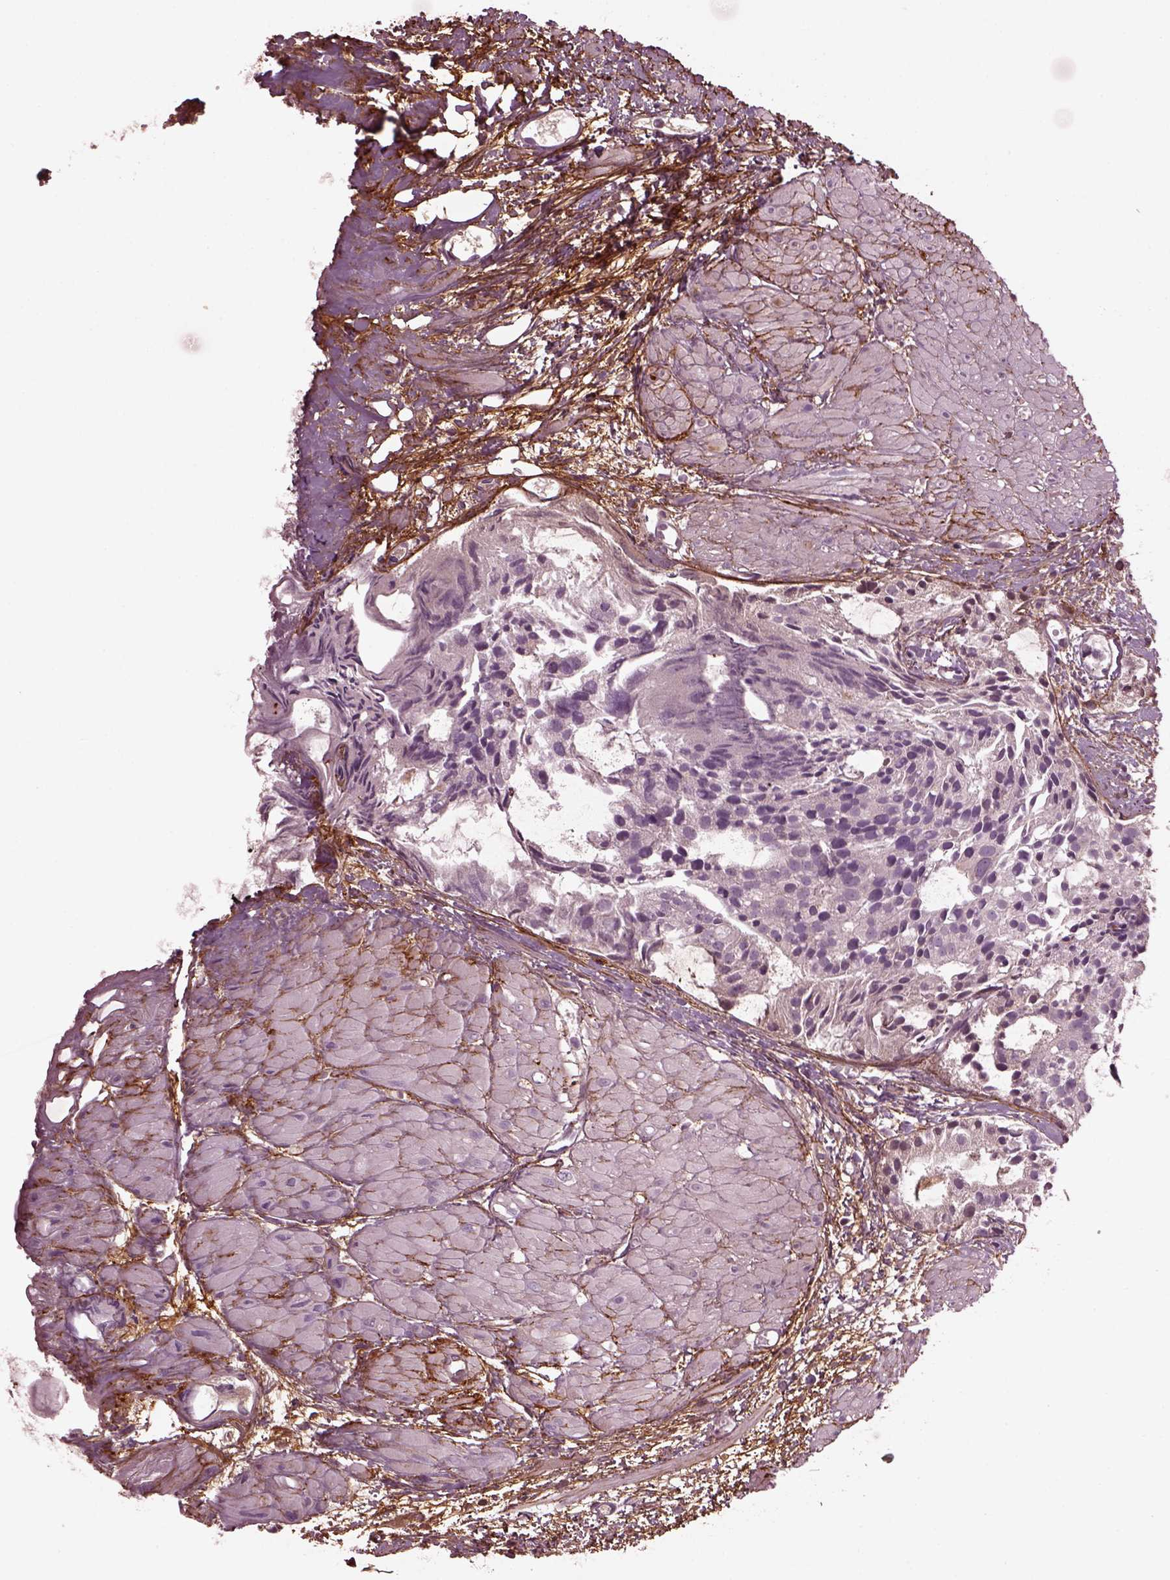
{"staining": {"intensity": "negative", "quantity": "none", "location": "none"}, "tissue": "prostate cancer", "cell_type": "Tumor cells", "image_type": "cancer", "snomed": [{"axis": "morphology", "description": "Adenocarcinoma, High grade"}, {"axis": "topography", "description": "Prostate"}], "caption": "Prostate adenocarcinoma (high-grade) stained for a protein using IHC shows no expression tumor cells.", "gene": "EFEMP1", "patient": {"sex": "male", "age": 79}}